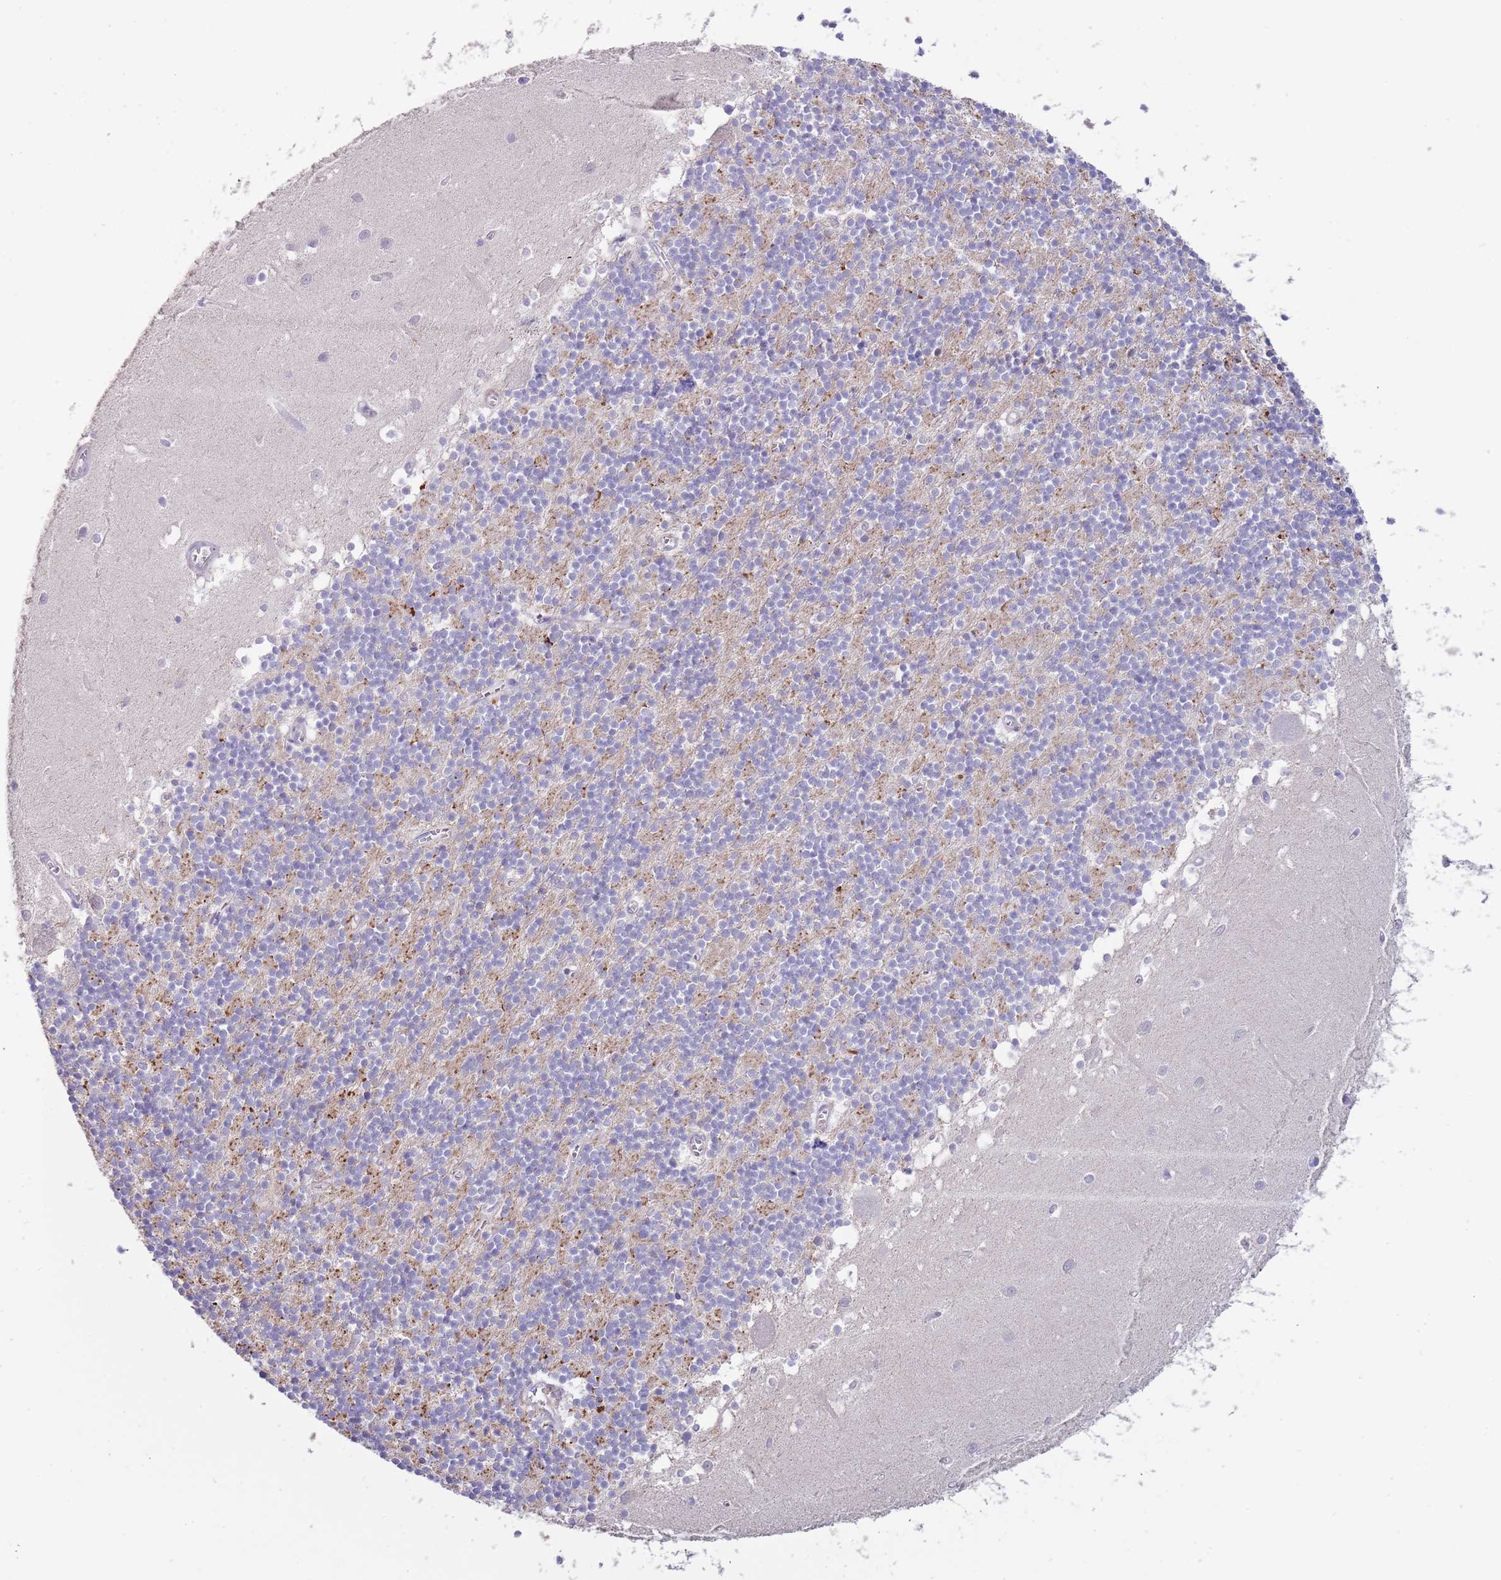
{"staining": {"intensity": "moderate", "quantity": "<25%", "location": "cytoplasmic/membranous"}, "tissue": "cerebellum", "cell_type": "Cells in granular layer", "image_type": "normal", "snomed": [{"axis": "morphology", "description": "Normal tissue, NOS"}, {"axis": "topography", "description": "Cerebellum"}], "caption": "Human cerebellum stained with a brown dye exhibits moderate cytoplasmic/membranous positive staining in about <25% of cells in granular layer.", "gene": "SUSD1", "patient": {"sex": "male", "age": 54}}